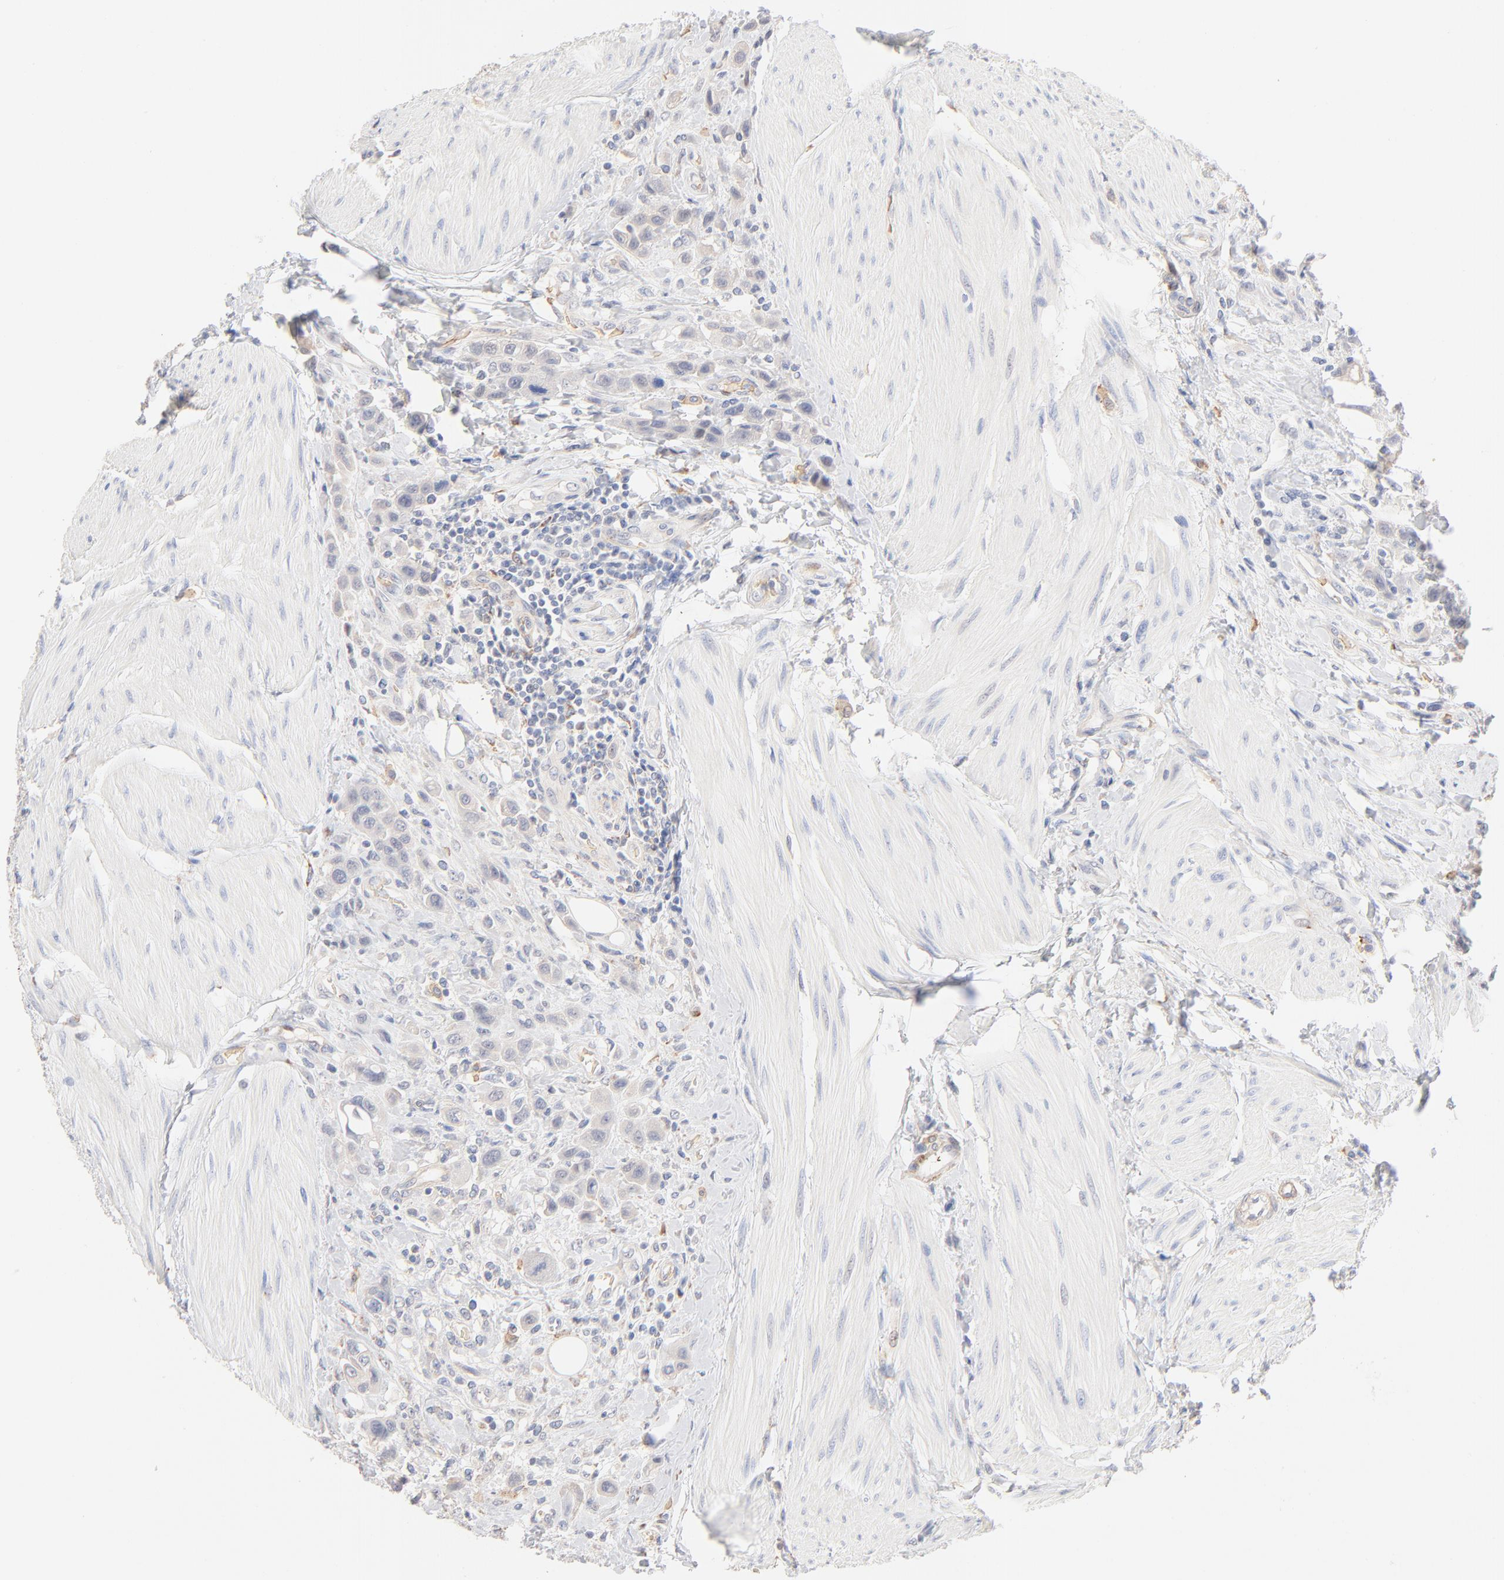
{"staining": {"intensity": "negative", "quantity": "none", "location": "none"}, "tissue": "urothelial cancer", "cell_type": "Tumor cells", "image_type": "cancer", "snomed": [{"axis": "morphology", "description": "Urothelial carcinoma, High grade"}, {"axis": "topography", "description": "Urinary bladder"}], "caption": "Immunohistochemical staining of human high-grade urothelial carcinoma displays no significant positivity in tumor cells. (DAB (3,3'-diaminobenzidine) immunohistochemistry (IHC) with hematoxylin counter stain).", "gene": "SPTB", "patient": {"sex": "male", "age": 50}}